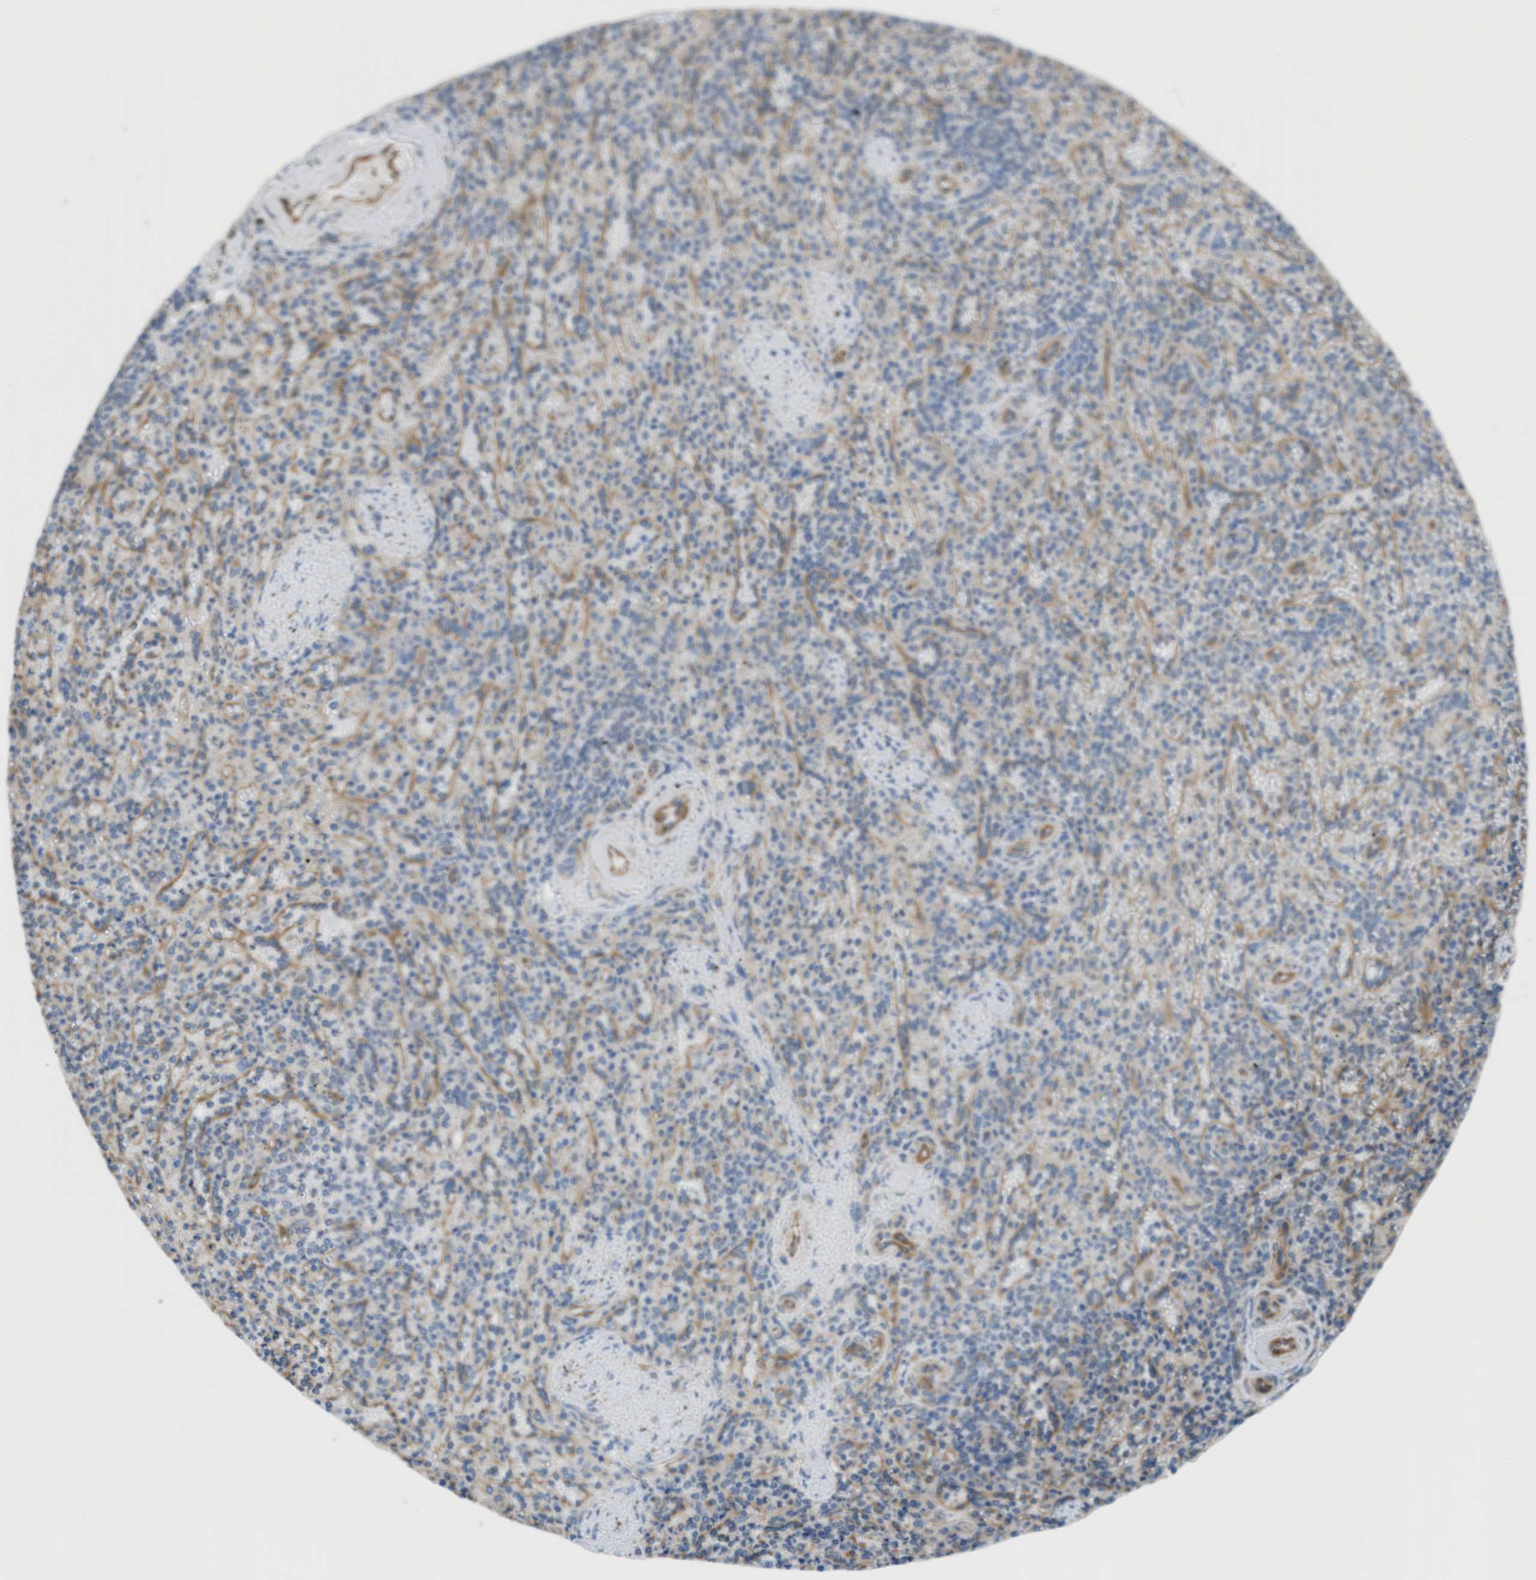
{"staining": {"intensity": "weak", "quantity": "25%-75%", "location": "cytoplasmic/membranous"}, "tissue": "spleen", "cell_type": "Cells in red pulp", "image_type": "normal", "snomed": [{"axis": "morphology", "description": "Normal tissue, NOS"}, {"axis": "topography", "description": "Spleen"}], "caption": "Cells in red pulp reveal low levels of weak cytoplasmic/membranous staining in about 25%-75% of cells in unremarkable spleen. (Stains: DAB in brown, nuclei in blue, Microscopy: brightfield microscopy at high magnification).", "gene": "HSD17B12", "patient": {"sex": "female", "age": 74}}